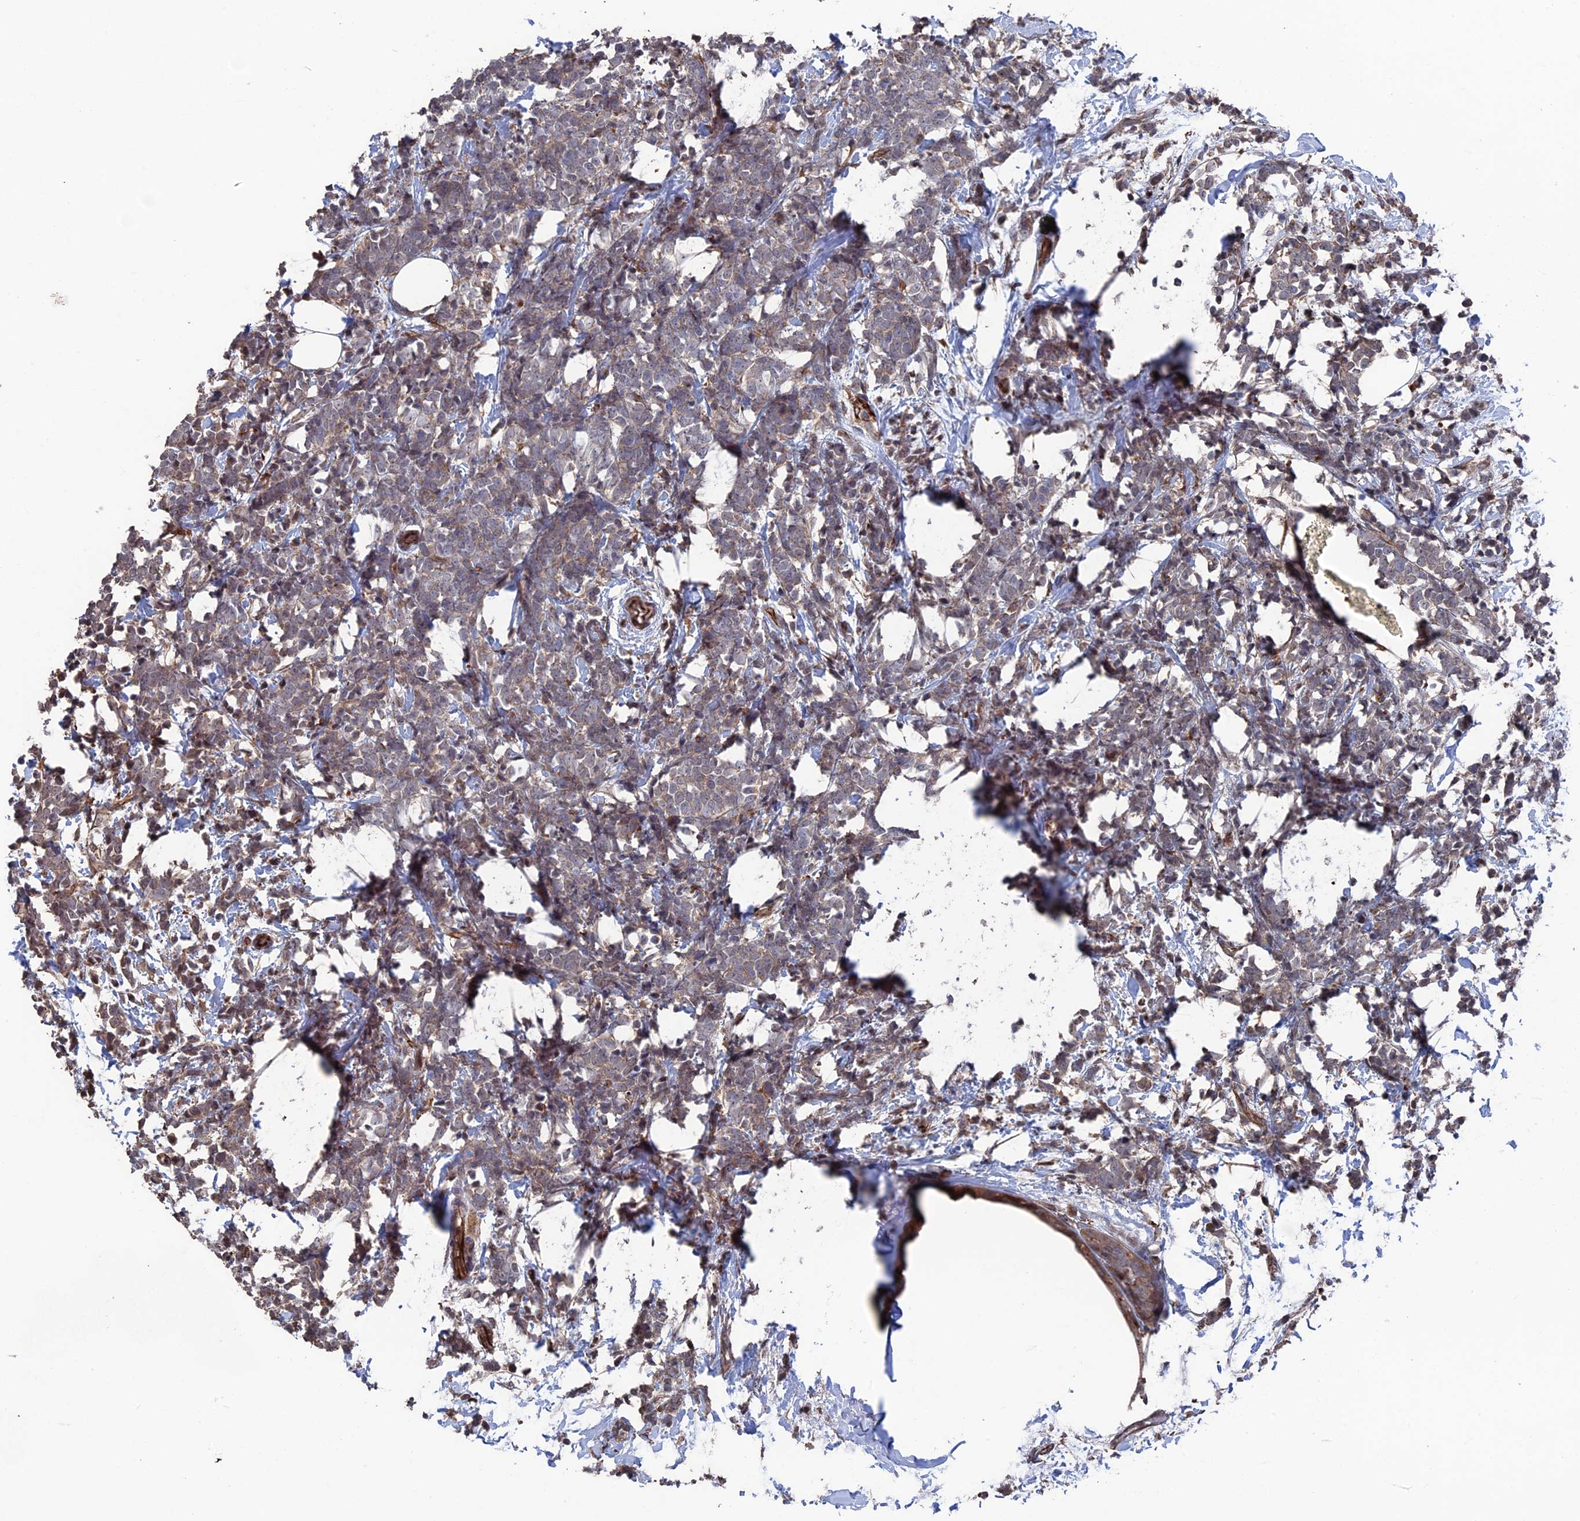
{"staining": {"intensity": "weak", "quantity": "<25%", "location": "cytoplasmic/membranous"}, "tissue": "breast cancer", "cell_type": "Tumor cells", "image_type": "cancer", "snomed": [{"axis": "morphology", "description": "Lobular carcinoma"}, {"axis": "topography", "description": "Breast"}], "caption": "Breast cancer (lobular carcinoma) stained for a protein using immunohistochemistry (IHC) exhibits no positivity tumor cells.", "gene": "PLA2G15", "patient": {"sex": "female", "age": 58}}